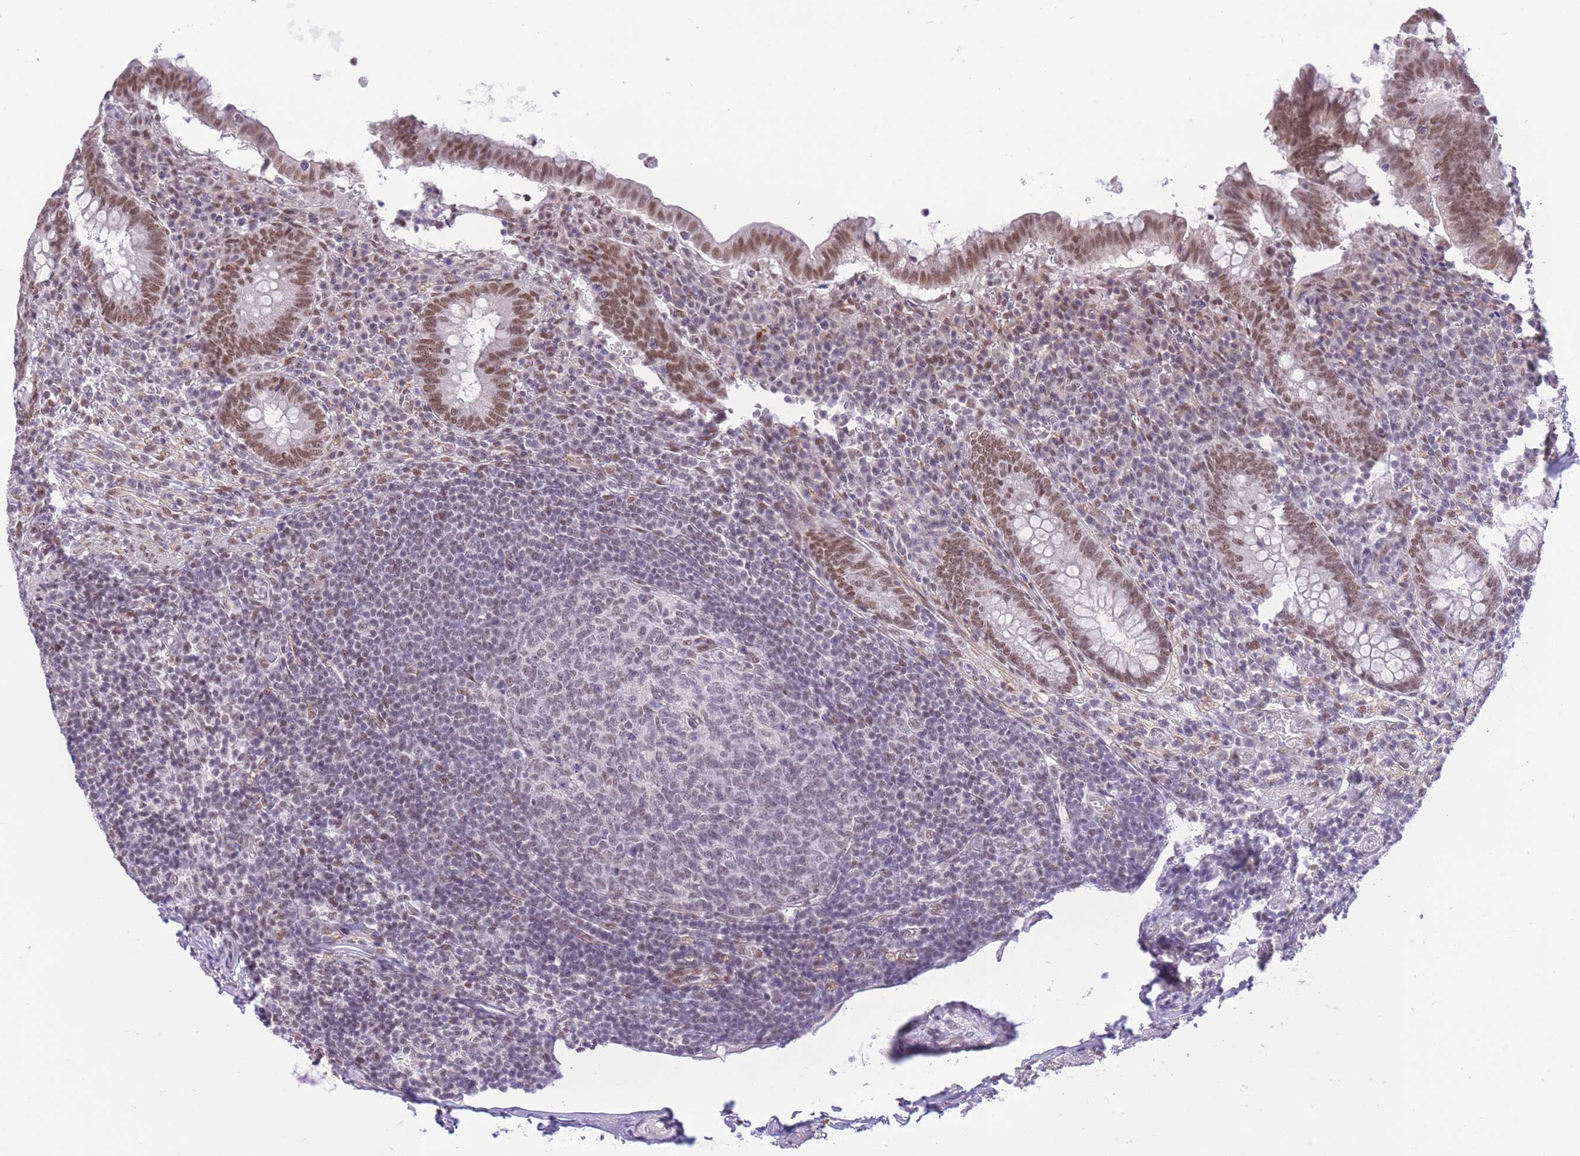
{"staining": {"intensity": "moderate", "quantity": ">75%", "location": "nuclear"}, "tissue": "appendix", "cell_type": "Glandular cells", "image_type": "normal", "snomed": [{"axis": "morphology", "description": "Normal tissue, NOS"}, {"axis": "topography", "description": "Appendix"}], "caption": "Protein positivity by immunohistochemistry (IHC) displays moderate nuclear positivity in about >75% of glandular cells in benign appendix. (DAB IHC, brown staining for protein, blue staining for nuclei).", "gene": "ZBED5", "patient": {"sex": "male", "age": 83}}